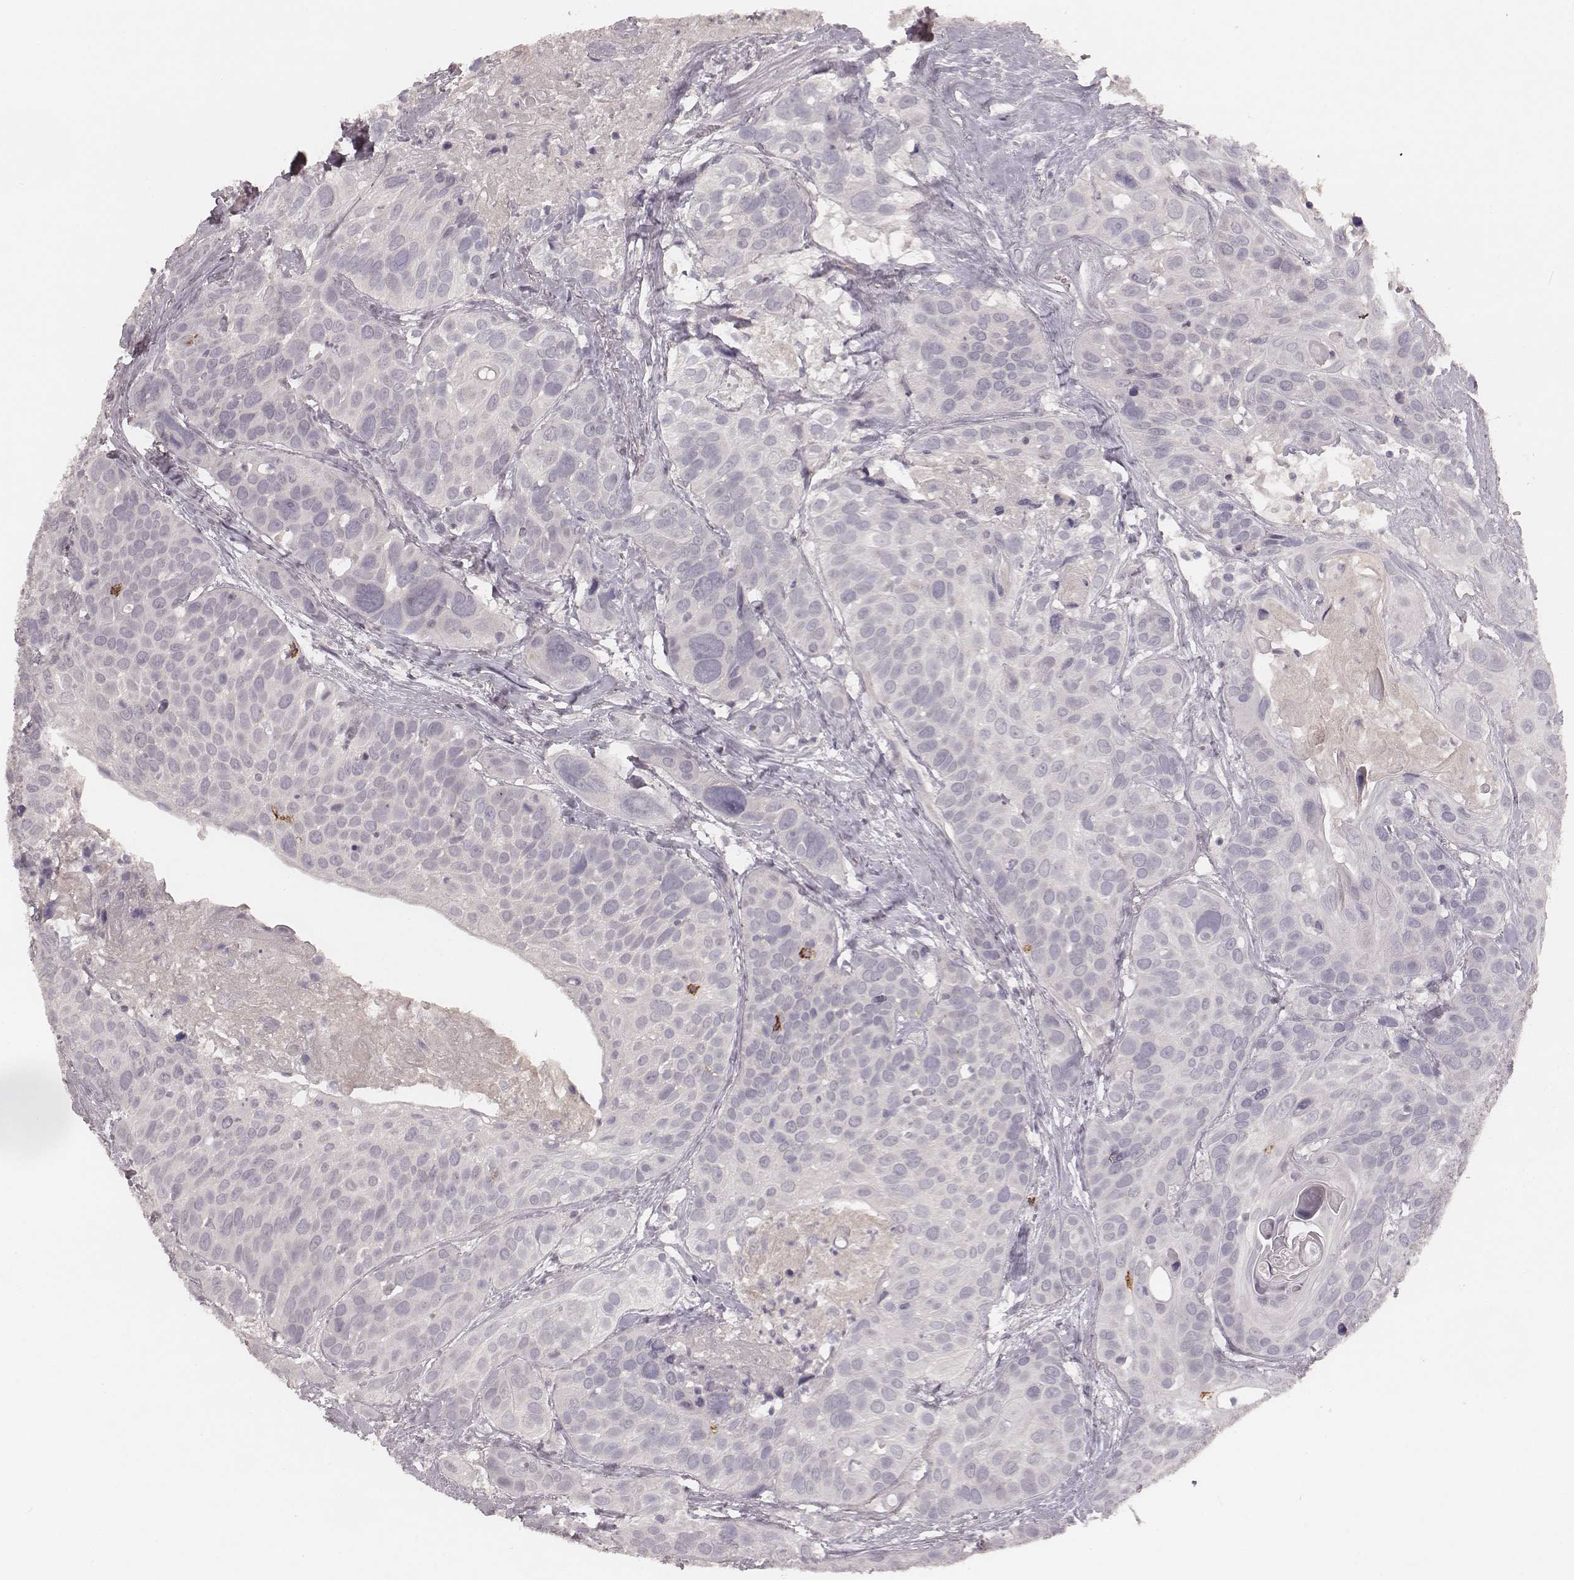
{"staining": {"intensity": "negative", "quantity": "none", "location": "none"}, "tissue": "head and neck cancer", "cell_type": "Tumor cells", "image_type": "cancer", "snomed": [{"axis": "morphology", "description": "Squamous cell carcinoma, NOS"}, {"axis": "topography", "description": "Oral tissue"}, {"axis": "topography", "description": "Head-Neck"}], "caption": "Head and neck squamous cell carcinoma stained for a protein using IHC exhibits no expression tumor cells.", "gene": "CD8A", "patient": {"sex": "male", "age": 56}}